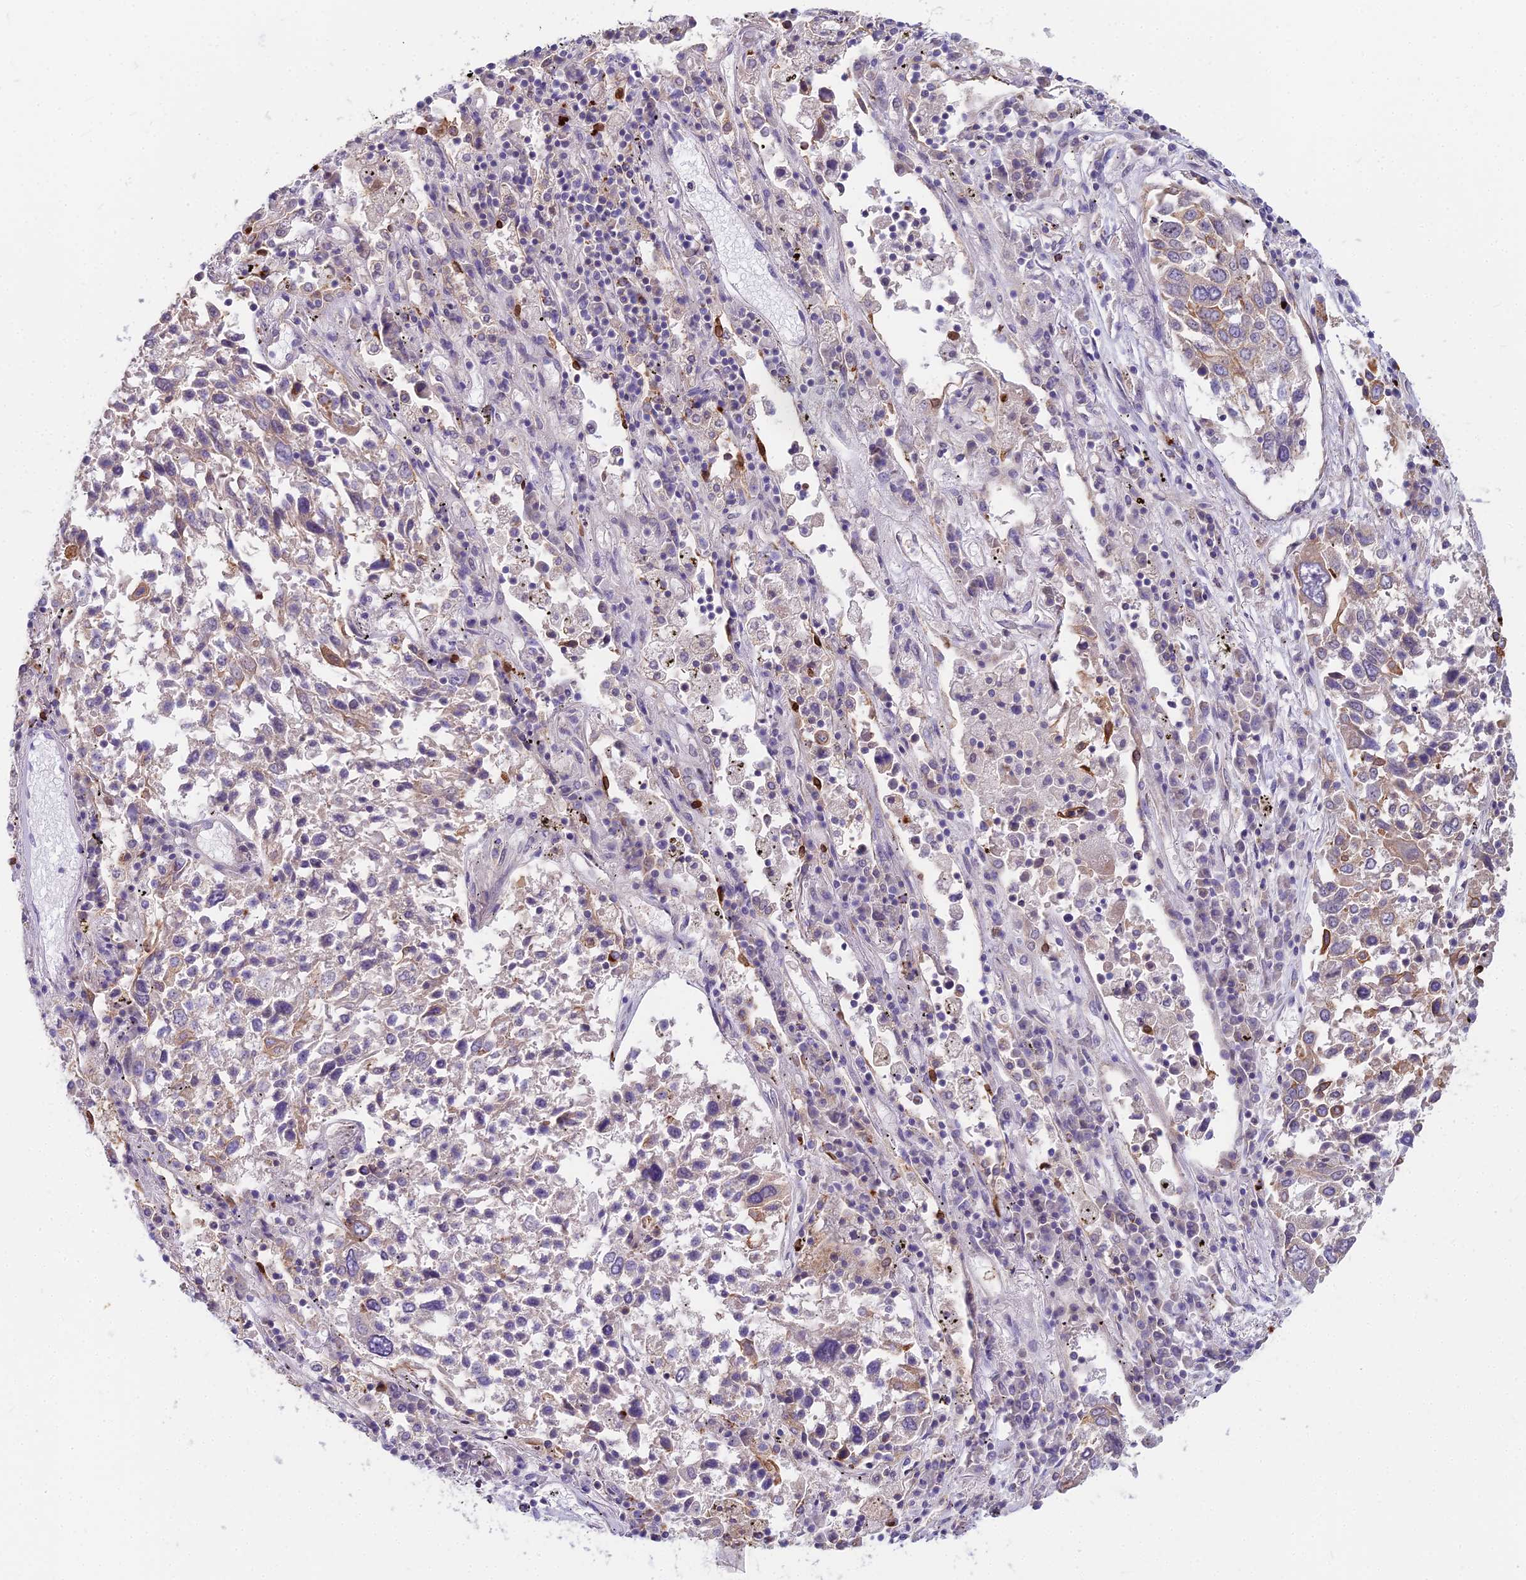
{"staining": {"intensity": "weak", "quantity": "<25%", "location": "cytoplasmic/membranous"}, "tissue": "lung cancer", "cell_type": "Tumor cells", "image_type": "cancer", "snomed": [{"axis": "morphology", "description": "Squamous cell carcinoma, NOS"}, {"axis": "topography", "description": "Lung"}], "caption": "This is an immunohistochemistry histopathology image of human lung squamous cell carcinoma. There is no staining in tumor cells.", "gene": "HLA-DOA", "patient": {"sex": "male", "age": 65}}